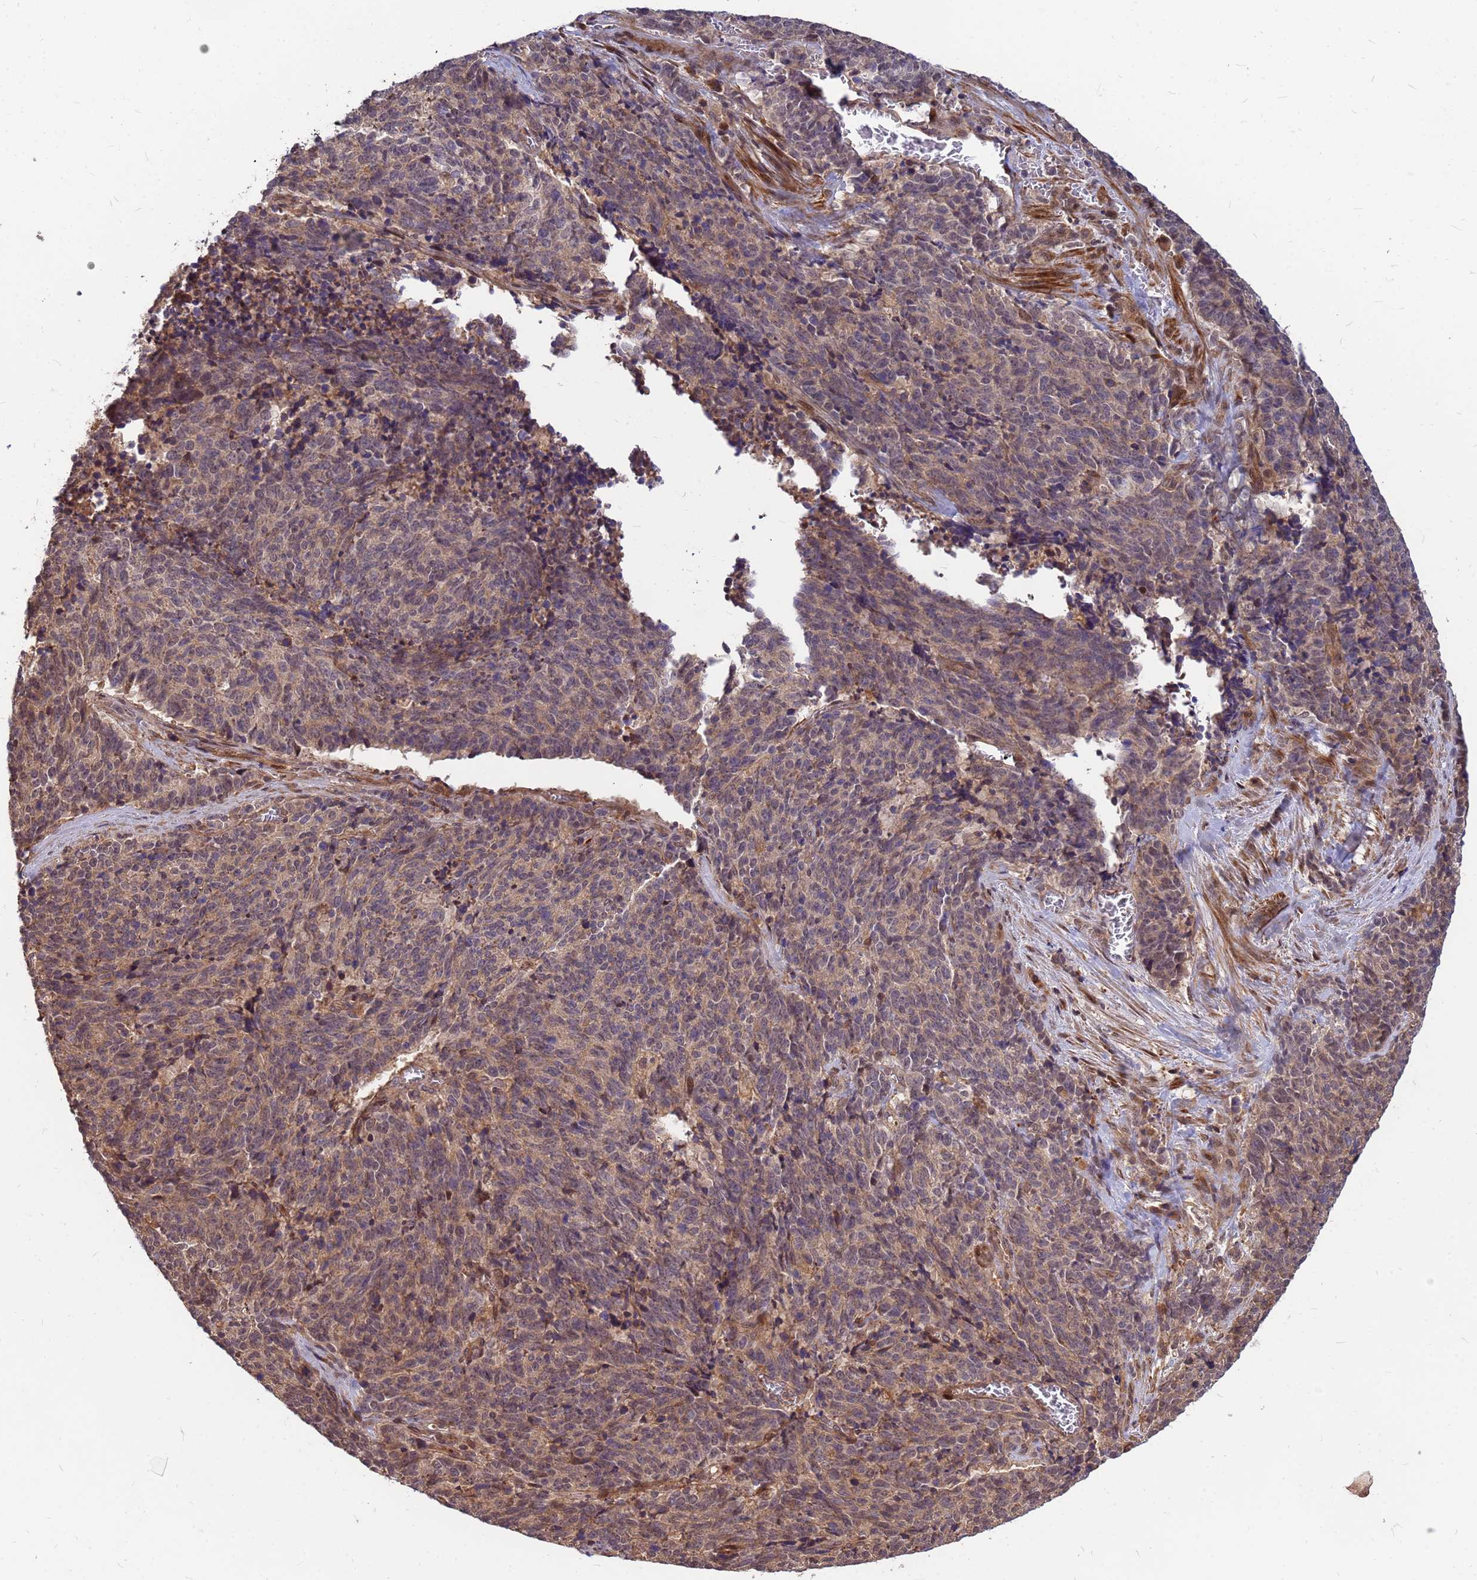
{"staining": {"intensity": "weak", "quantity": ">75%", "location": "cytoplasmic/membranous"}, "tissue": "cervical cancer", "cell_type": "Tumor cells", "image_type": "cancer", "snomed": [{"axis": "morphology", "description": "Squamous cell carcinoma, NOS"}, {"axis": "topography", "description": "Cervix"}], "caption": "Cervical cancer stained with immunohistochemistry exhibits weak cytoplasmic/membranous staining in approximately >75% of tumor cells. (IHC, brightfield microscopy, high magnification).", "gene": "DUS4L", "patient": {"sex": "female", "age": 29}}